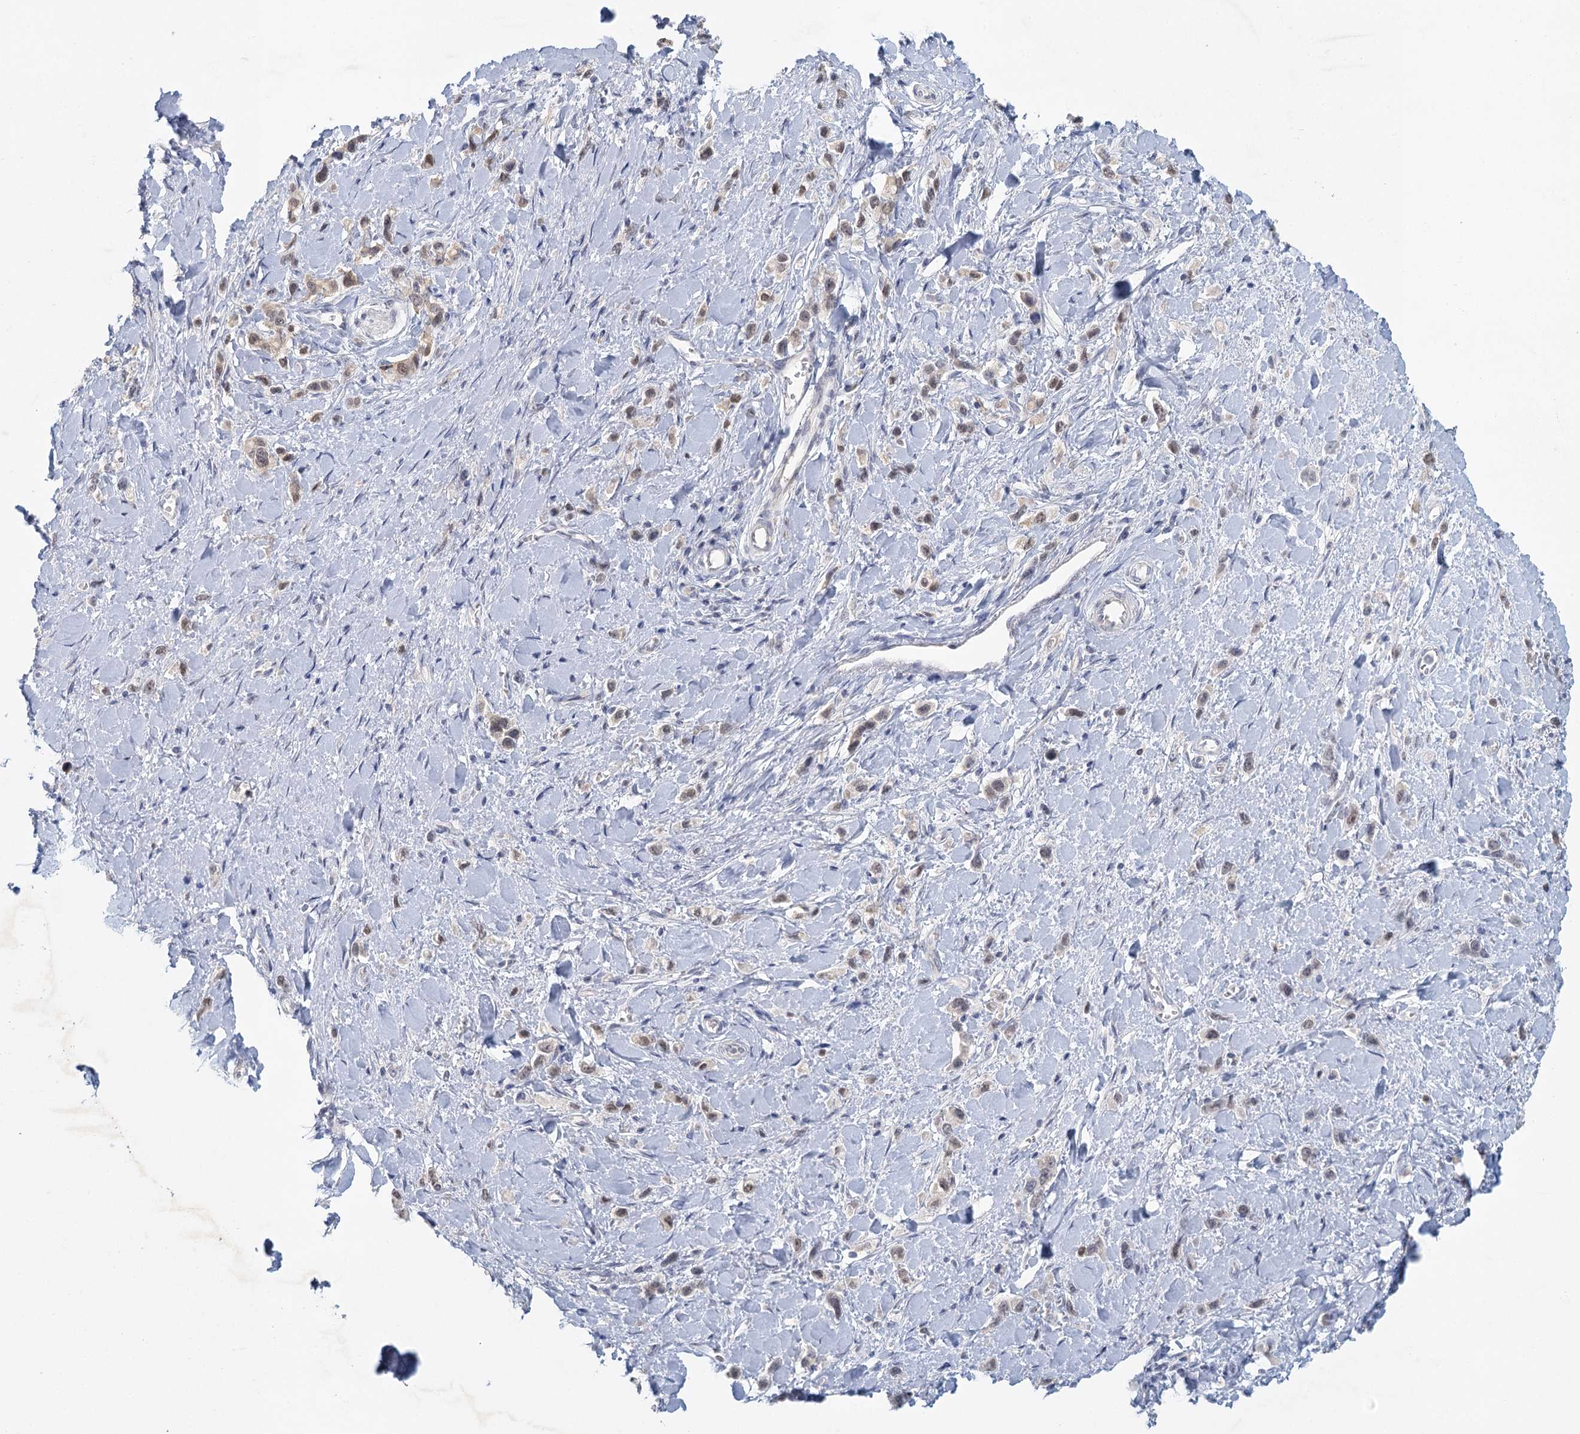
{"staining": {"intensity": "weak", "quantity": "<25%", "location": "cytoplasmic/membranous,nuclear"}, "tissue": "stomach cancer", "cell_type": "Tumor cells", "image_type": "cancer", "snomed": [{"axis": "morphology", "description": "Normal tissue, NOS"}, {"axis": "morphology", "description": "Adenocarcinoma, NOS"}, {"axis": "topography", "description": "Stomach, upper"}, {"axis": "topography", "description": "Stomach"}], "caption": "A micrograph of human stomach adenocarcinoma is negative for staining in tumor cells.", "gene": "MYO7B", "patient": {"sex": "female", "age": 65}}